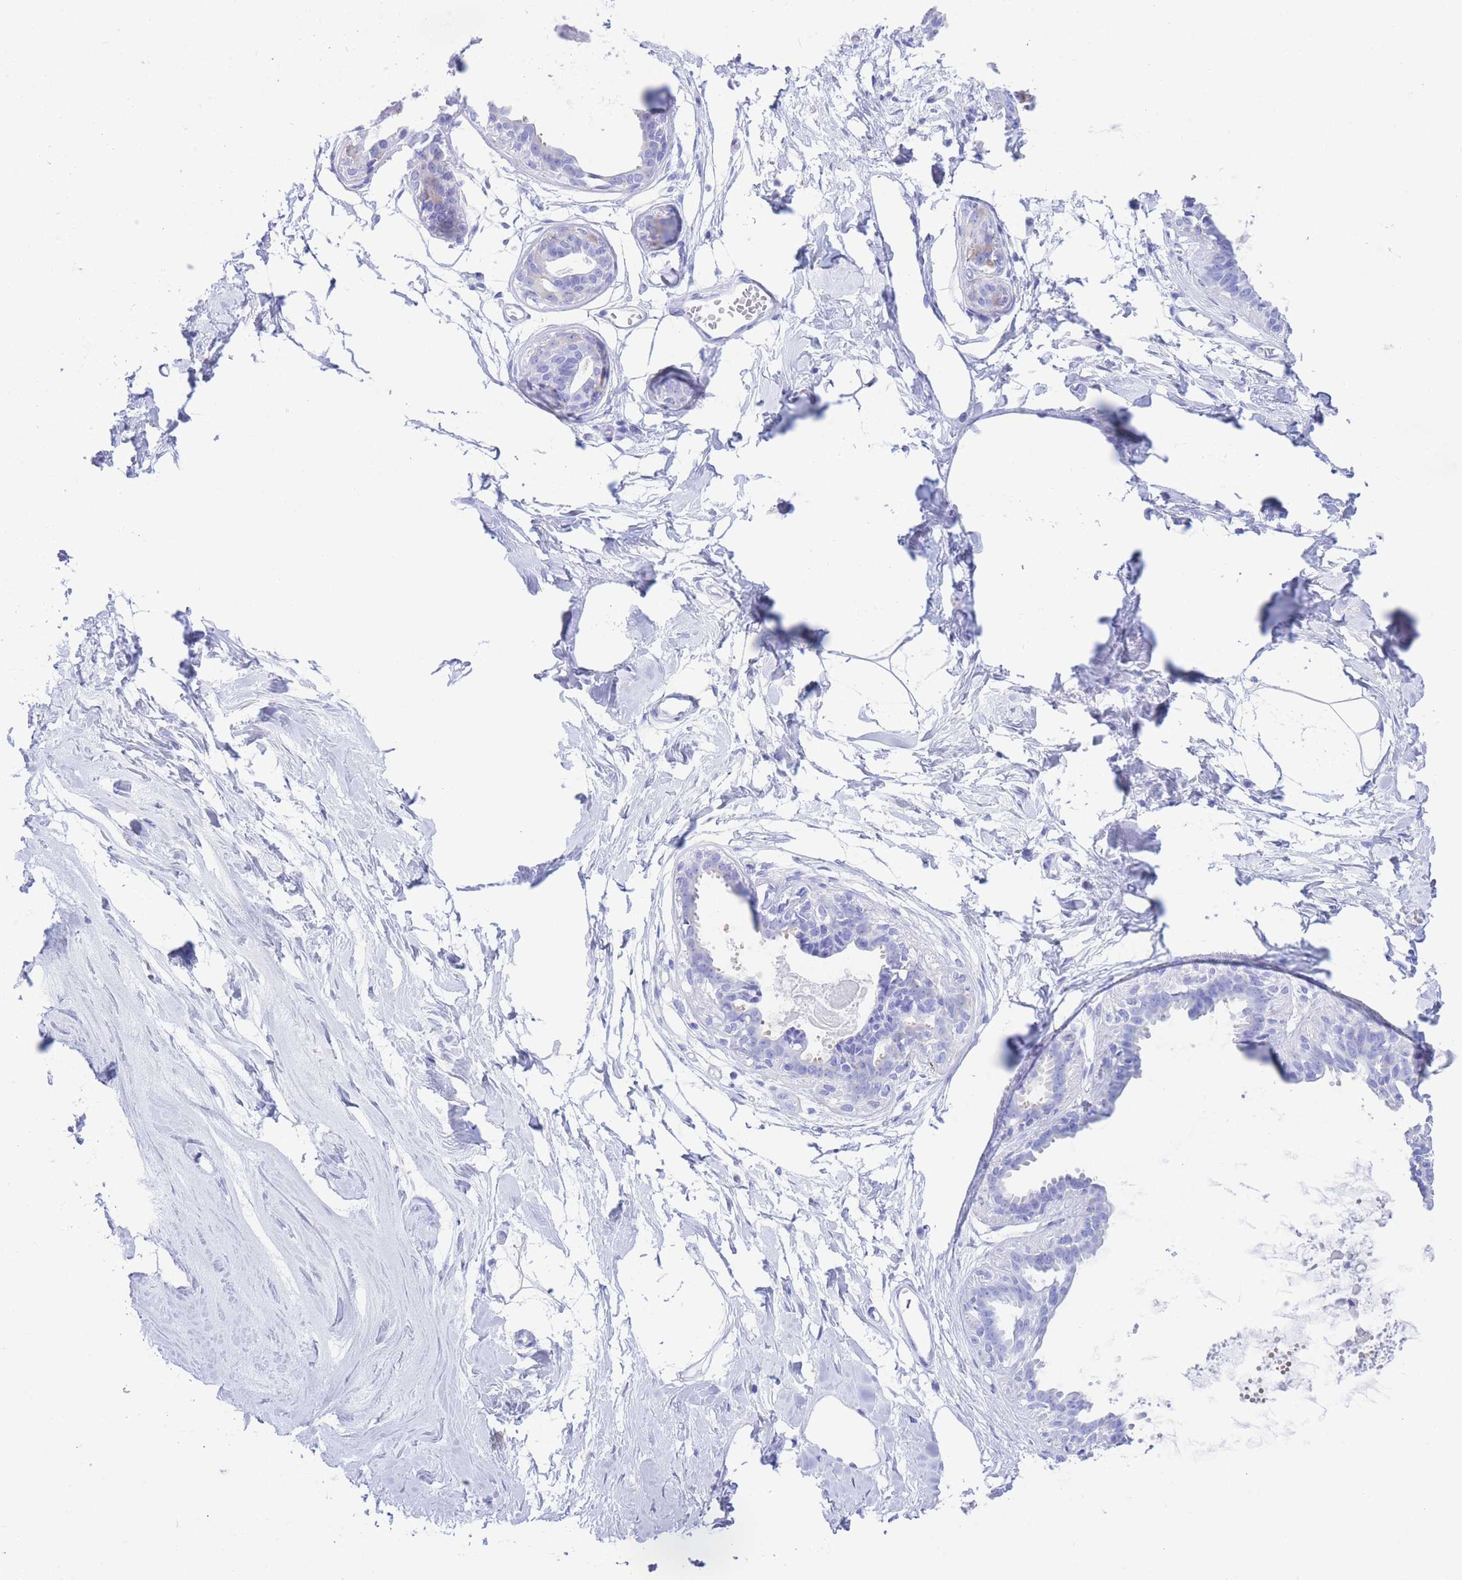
{"staining": {"intensity": "negative", "quantity": "none", "location": "none"}, "tissue": "breast", "cell_type": "Adipocytes", "image_type": "normal", "snomed": [{"axis": "morphology", "description": "Normal tissue, NOS"}, {"axis": "topography", "description": "Breast"}], "caption": "This is an immunohistochemistry (IHC) photomicrograph of unremarkable breast. There is no staining in adipocytes.", "gene": "SLCO1B1", "patient": {"sex": "female", "age": 45}}